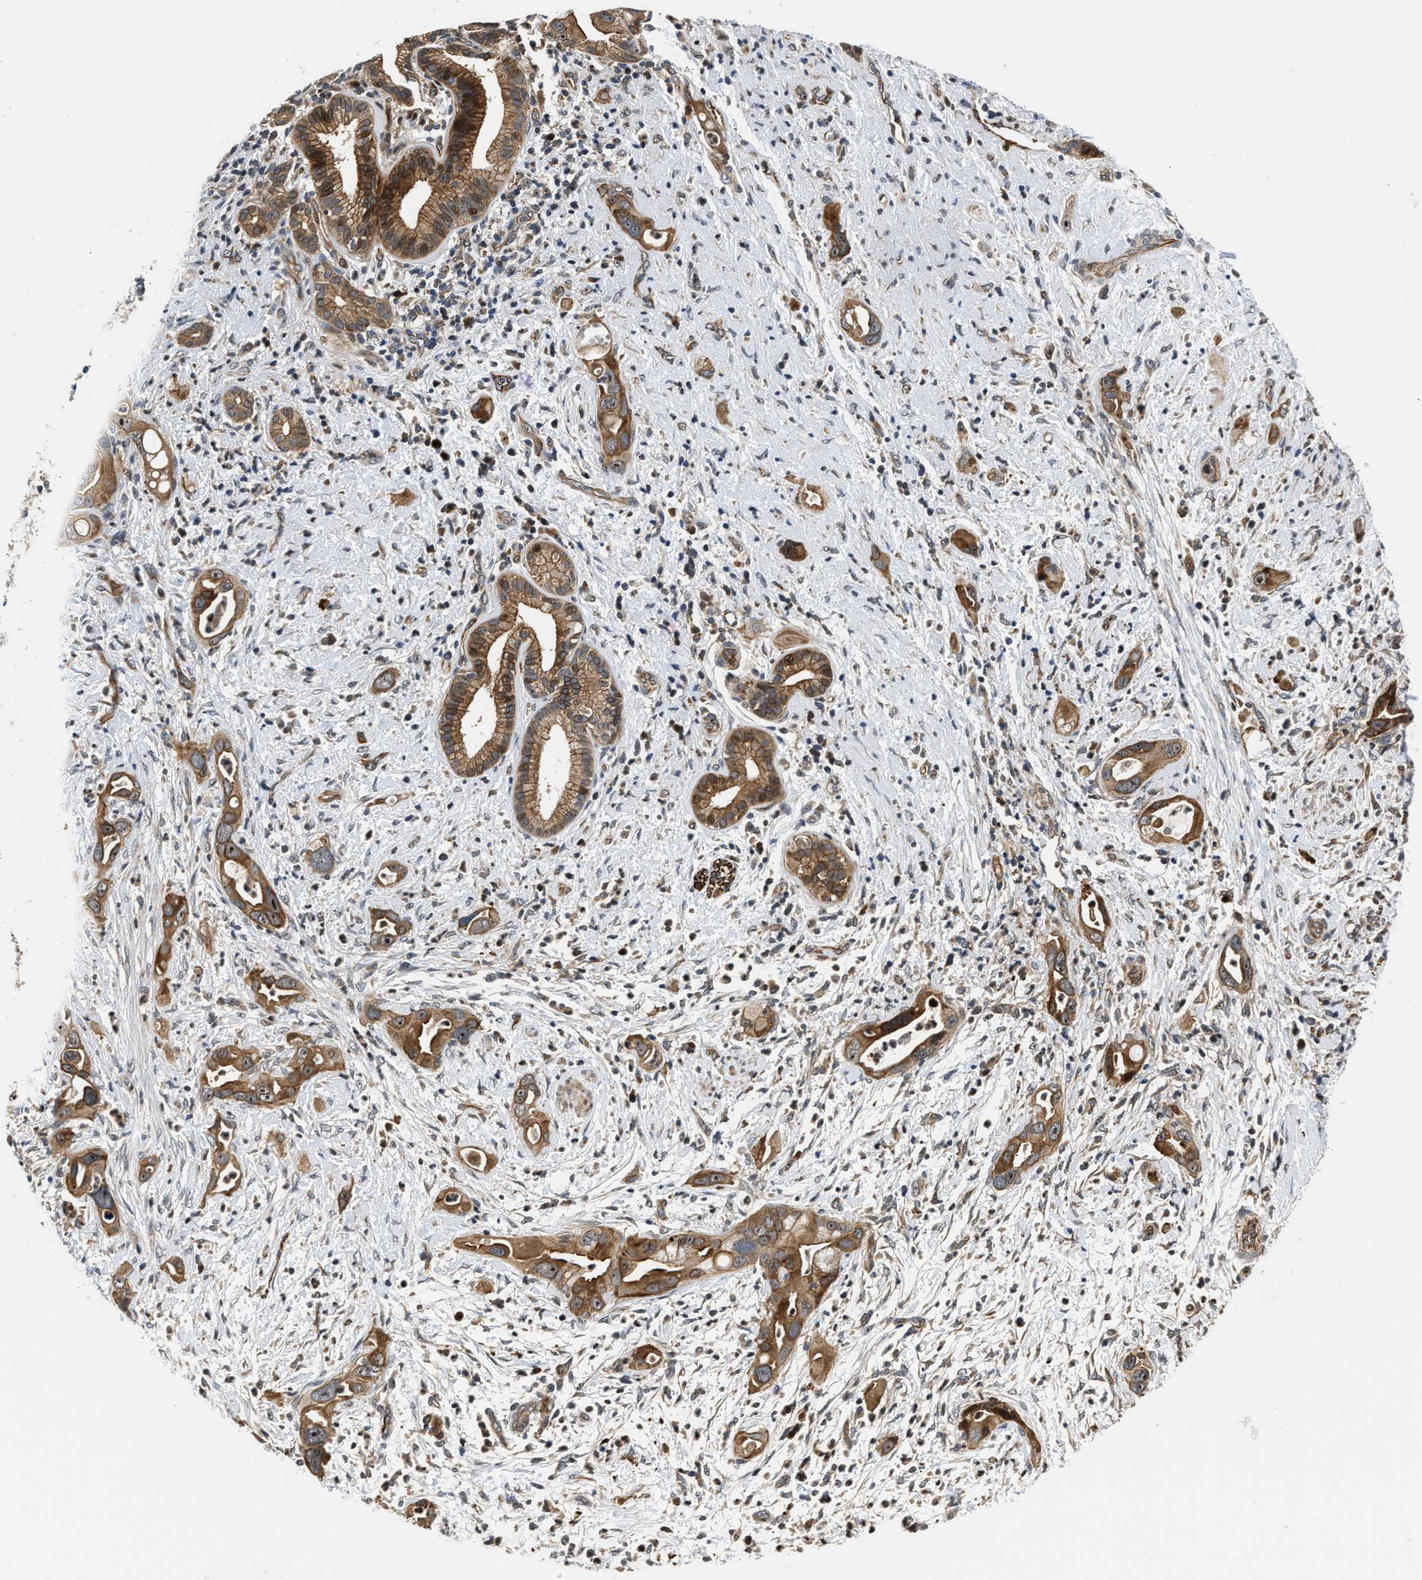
{"staining": {"intensity": "moderate", "quantity": ">75%", "location": "cytoplasmic/membranous,nuclear"}, "tissue": "pancreatic cancer", "cell_type": "Tumor cells", "image_type": "cancer", "snomed": [{"axis": "morphology", "description": "Adenocarcinoma, NOS"}, {"axis": "topography", "description": "Pancreas"}], "caption": "Approximately >75% of tumor cells in human pancreatic cancer (adenocarcinoma) exhibit moderate cytoplasmic/membranous and nuclear protein staining as visualized by brown immunohistochemical staining.", "gene": "ALDH3A2", "patient": {"sex": "male", "age": 59}}